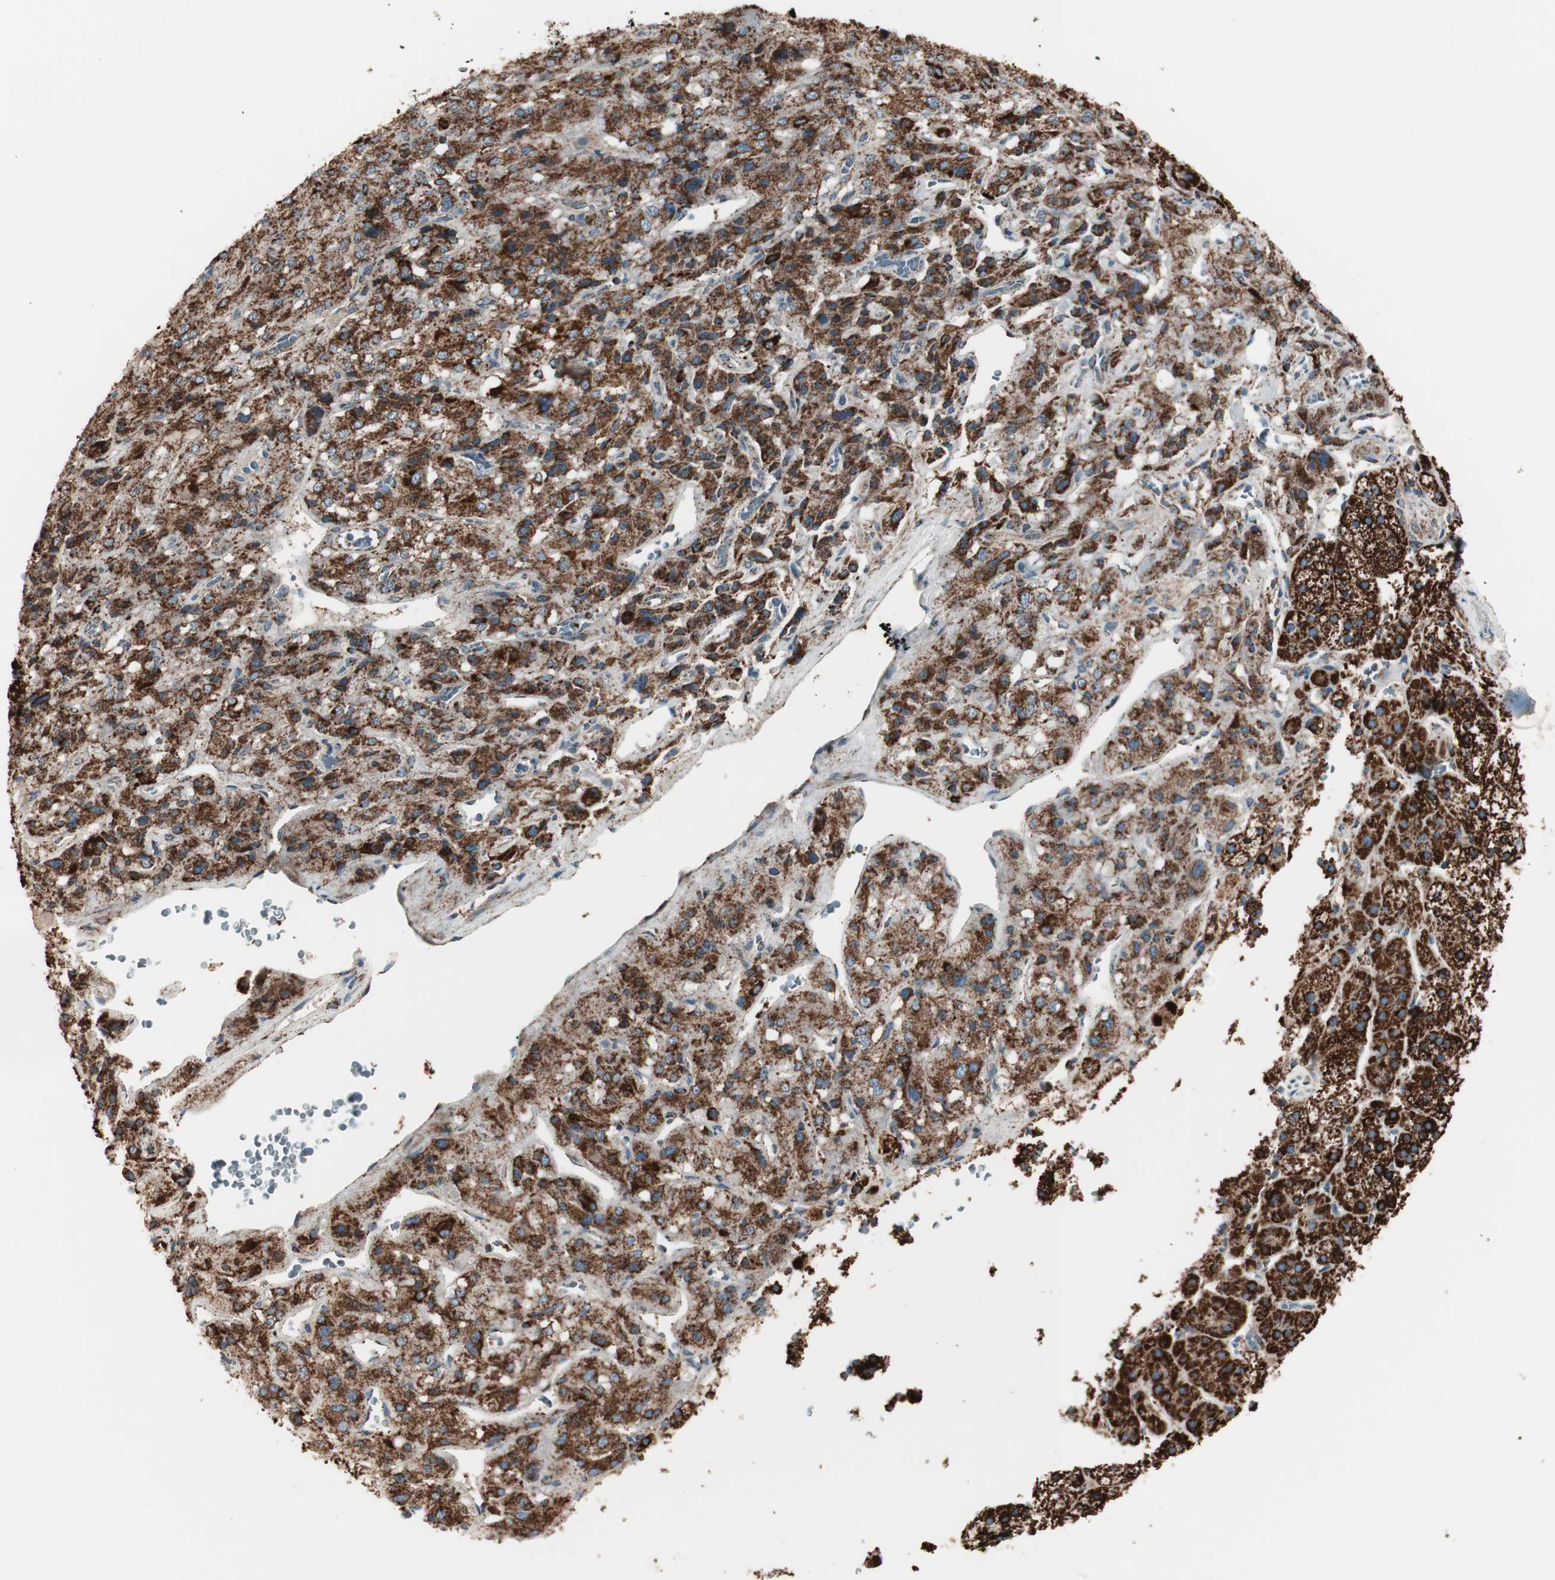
{"staining": {"intensity": "strong", "quantity": ">75%", "location": "cytoplasmic/membranous"}, "tissue": "adrenal gland", "cell_type": "Glandular cells", "image_type": "normal", "snomed": [{"axis": "morphology", "description": "Normal tissue, NOS"}, {"axis": "topography", "description": "Adrenal gland"}], "caption": "Glandular cells show high levels of strong cytoplasmic/membranous expression in about >75% of cells in benign adrenal gland. (Brightfield microscopy of DAB IHC at high magnification).", "gene": "TOMM22", "patient": {"sex": "female", "age": 44}}